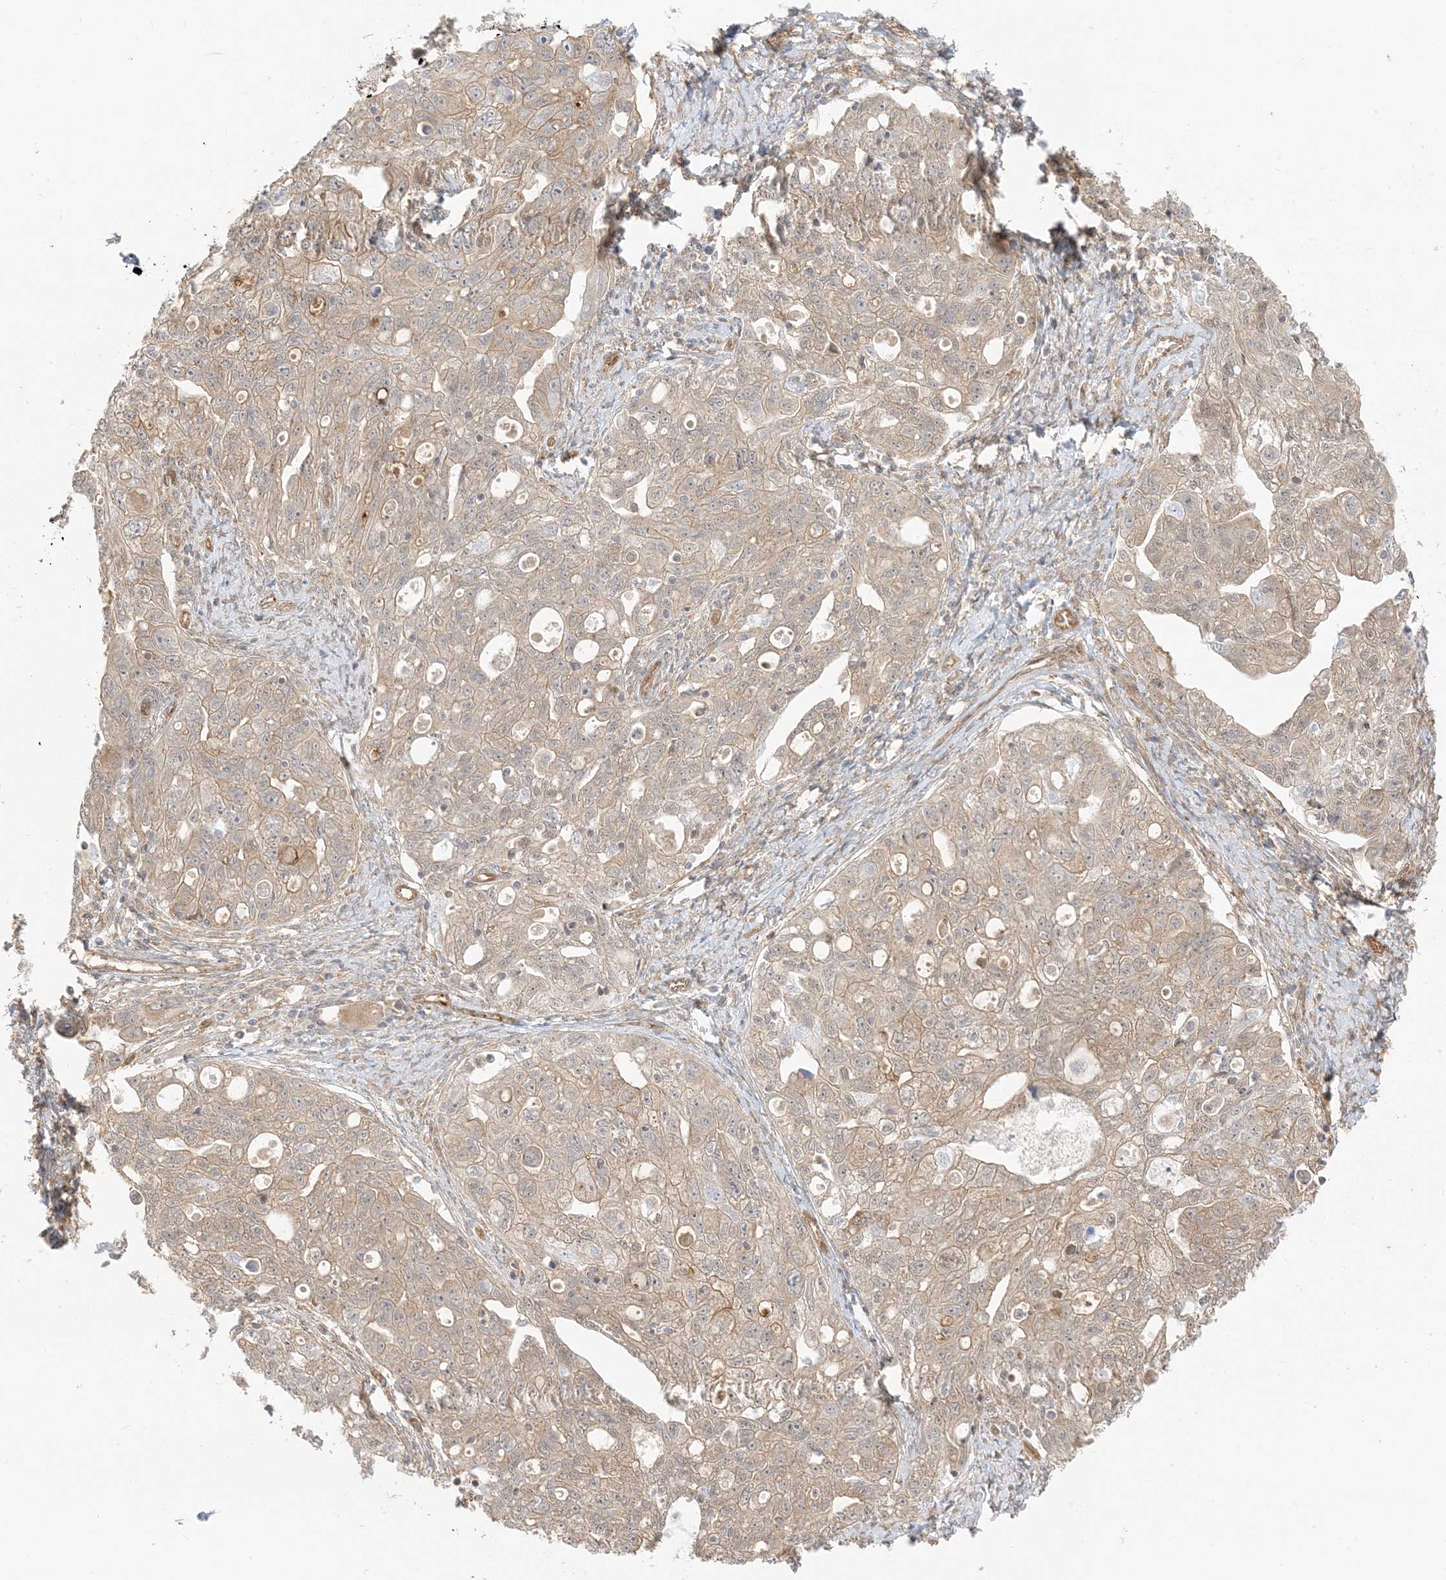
{"staining": {"intensity": "weak", "quantity": "25%-75%", "location": "cytoplasmic/membranous"}, "tissue": "ovarian cancer", "cell_type": "Tumor cells", "image_type": "cancer", "snomed": [{"axis": "morphology", "description": "Carcinoma, NOS"}, {"axis": "morphology", "description": "Cystadenocarcinoma, serous, NOS"}, {"axis": "topography", "description": "Ovary"}], "caption": "An image showing weak cytoplasmic/membranous expression in approximately 25%-75% of tumor cells in carcinoma (ovarian), as visualized by brown immunohistochemical staining.", "gene": "UBAP2L", "patient": {"sex": "female", "age": 69}}